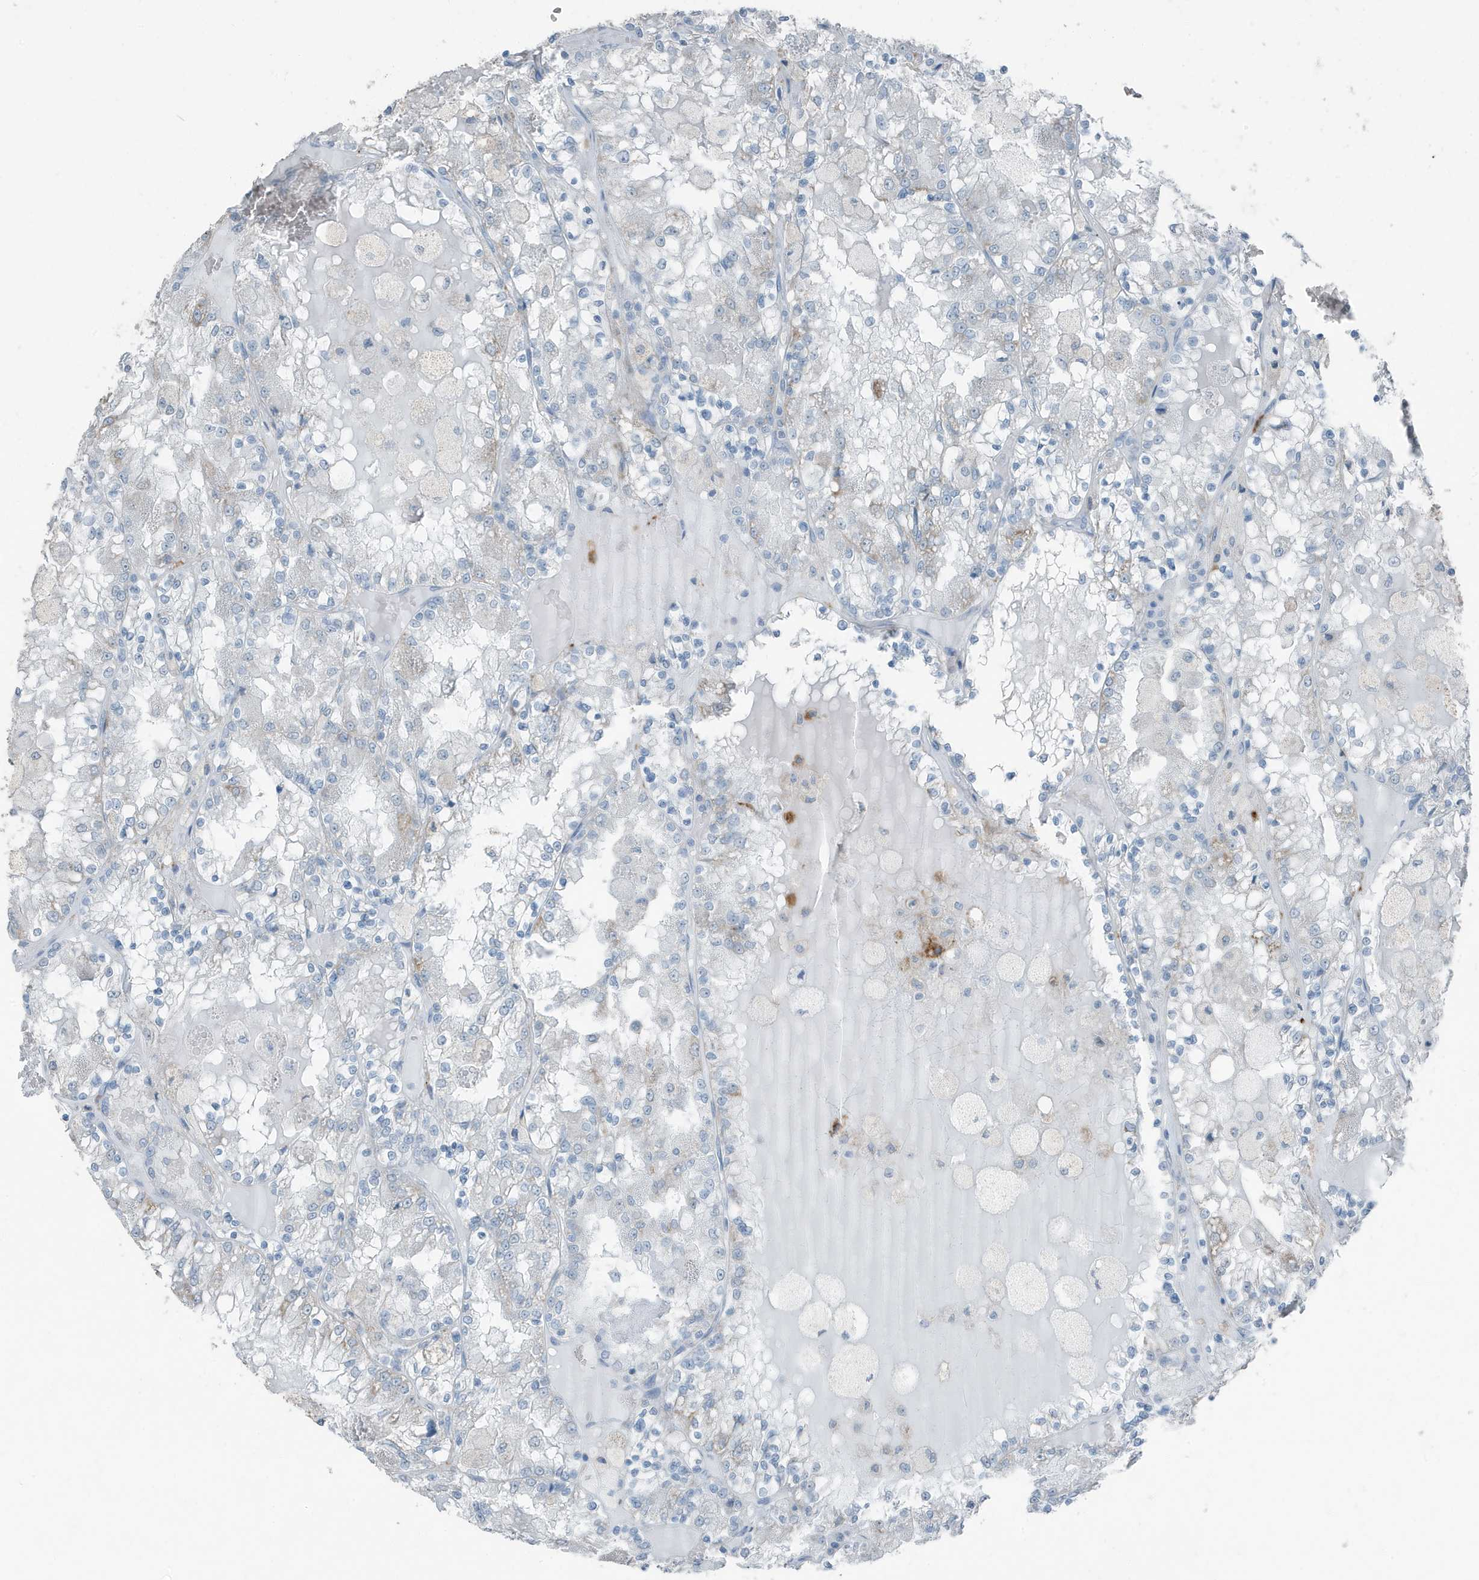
{"staining": {"intensity": "negative", "quantity": "none", "location": "none"}, "tissue": "renal cancer", "cell_type": "Tumor cells", "image_type": "cancer", "snomed": [{"axis": "morphology", "description": "Adenocarcinoma, NOS"}, {"axis": "topography", "description": "Kidney"}], "caption": "Immunohistochemistry image of neoplastic tissue: human renal cancer stained with DAB (3,3'-diaminobenzidine) reveals no significant protein positivity in tumor cells.", "gene": "FAM162A", "patient": {"sex": "female", "age": 56}}